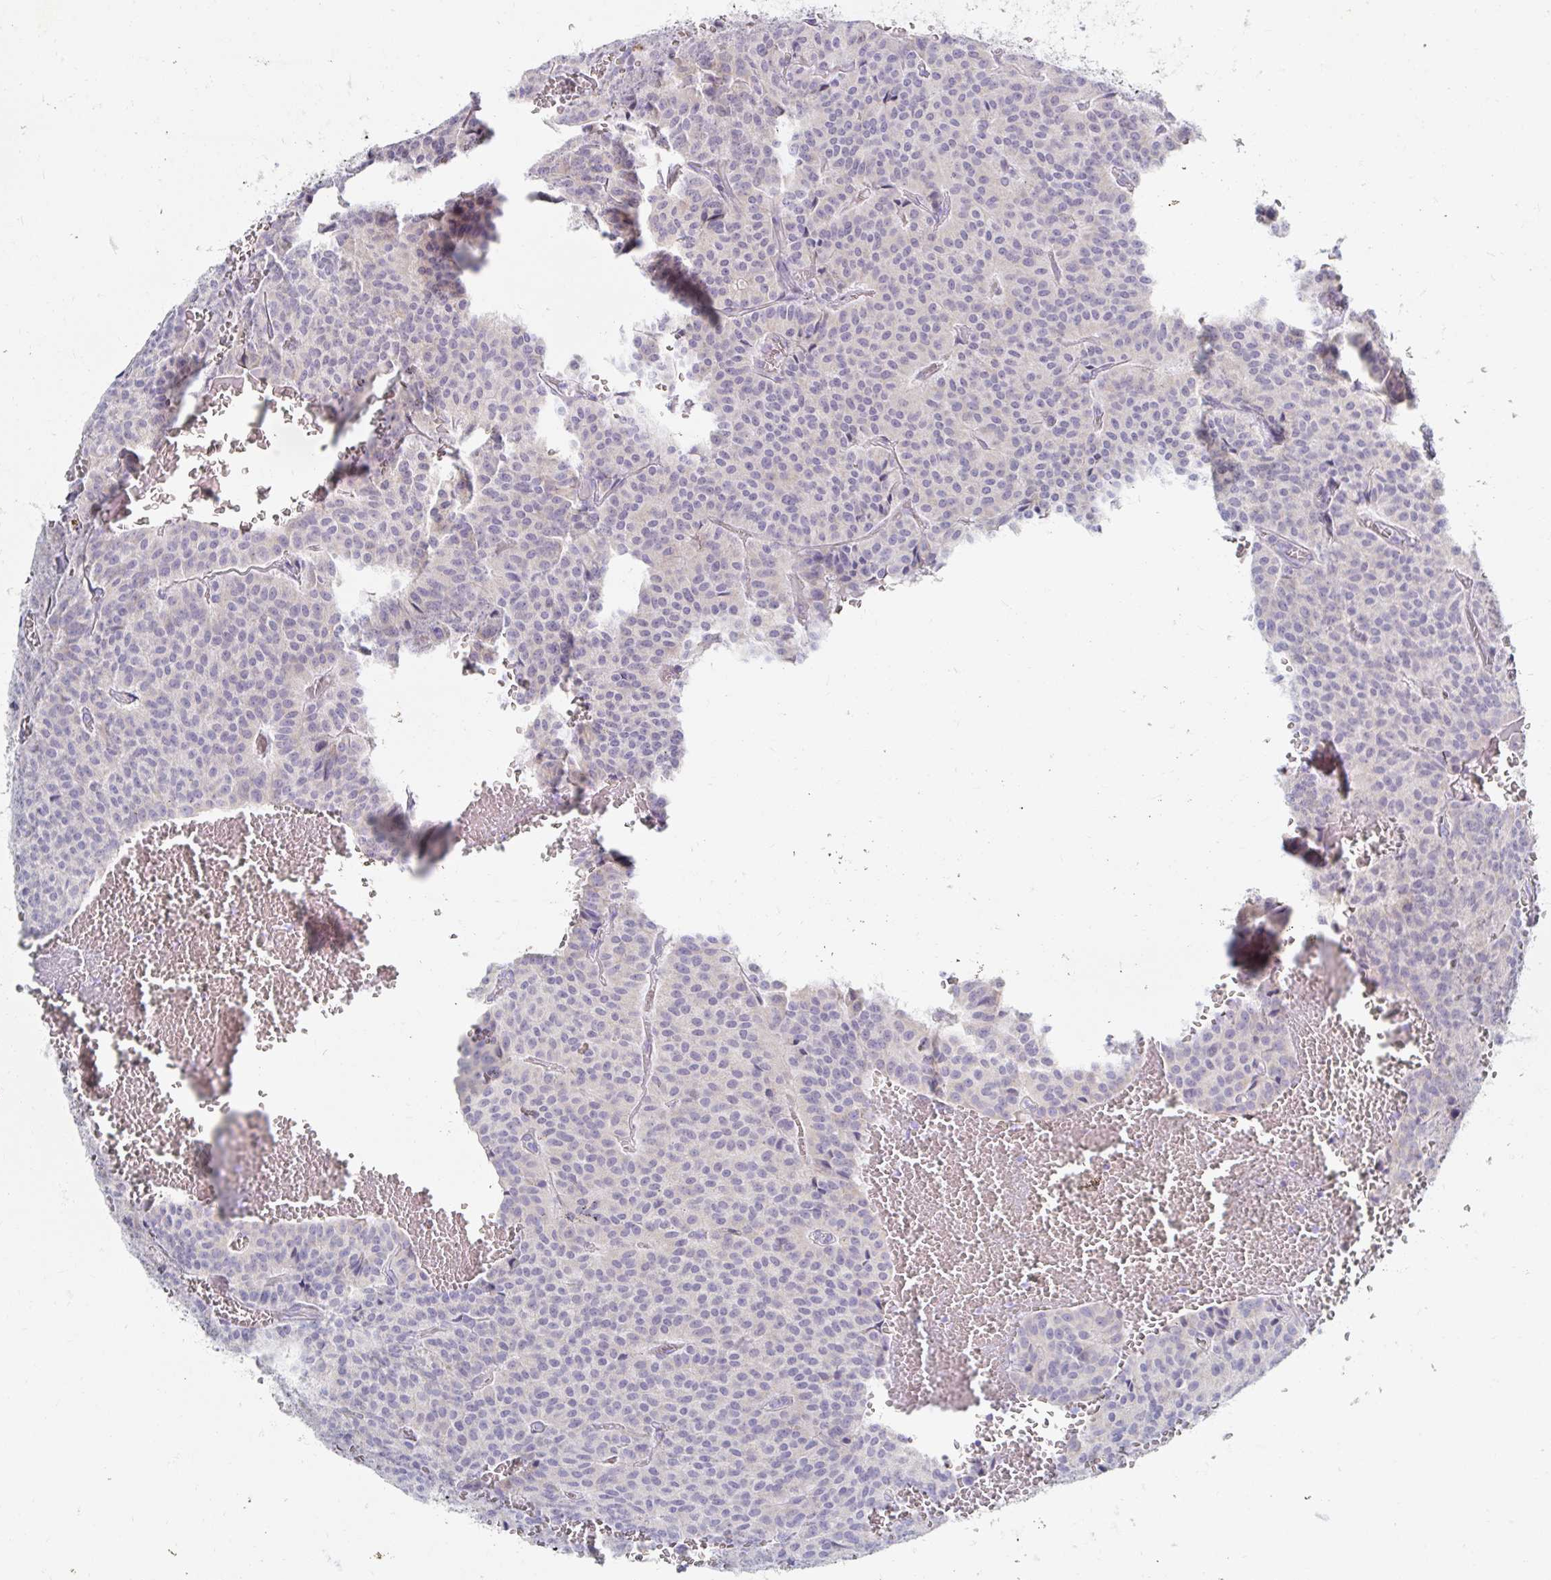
{"staining": {"intensity": "negative", "quantity": "none", "location": "none"}, "tissue": "carcinoid", "cell_type": "Tumor cells", "image_type": "cancer", "snomed": [{"axis": "morphology", "description": "Carcinoid, malignant, NOS"}, {"axis": "topography", "description": "Lung"}], "caption": "Human carcinoid stained for a protein using IHC demonstrates no staining in tumor cells.", "gene": "MYLK2", "patient": {"sex": "male", "age": 70}}